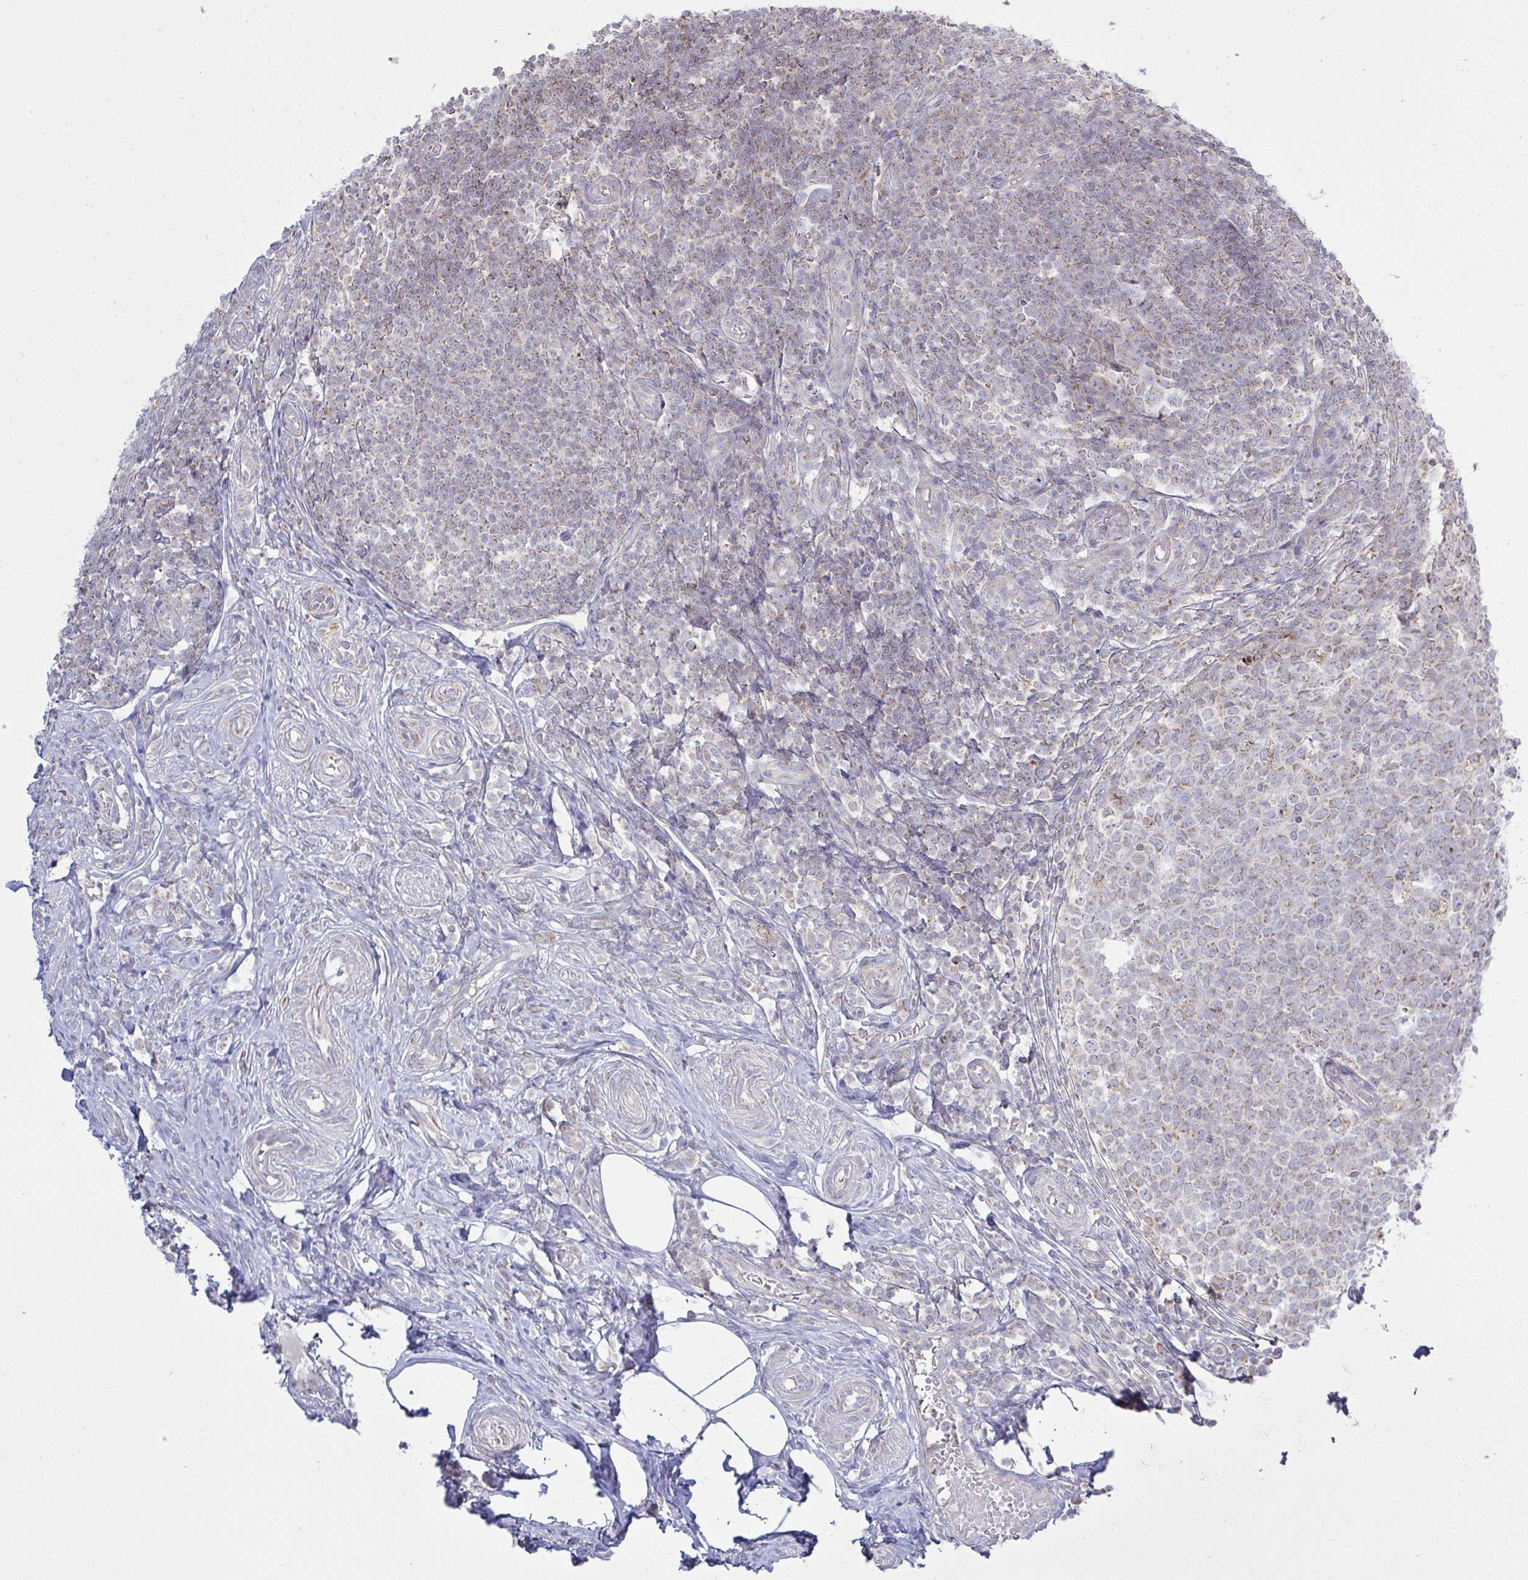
{"staining": {"intensity": "strong", "quantity": ">75%", "location": "cytoplasmic/membranous"}, "tissue": "appendix", "cell_type": "Glandular cells", "image_type": "normal", "snomed": [{"axis": "morphology", "description": "Normal tissue, NOS"}, {"axis": "topography", "description": "Appendix"}], "caption": "An immunohistochemistry (IHC) image of normal tissue is shown. Protein staining in brown labels strong cytoplasmic/membranous positivity in appendix within glandular cells.", "gene": "NDUFA7", "patient": {"sex": "male", "age": 18}}